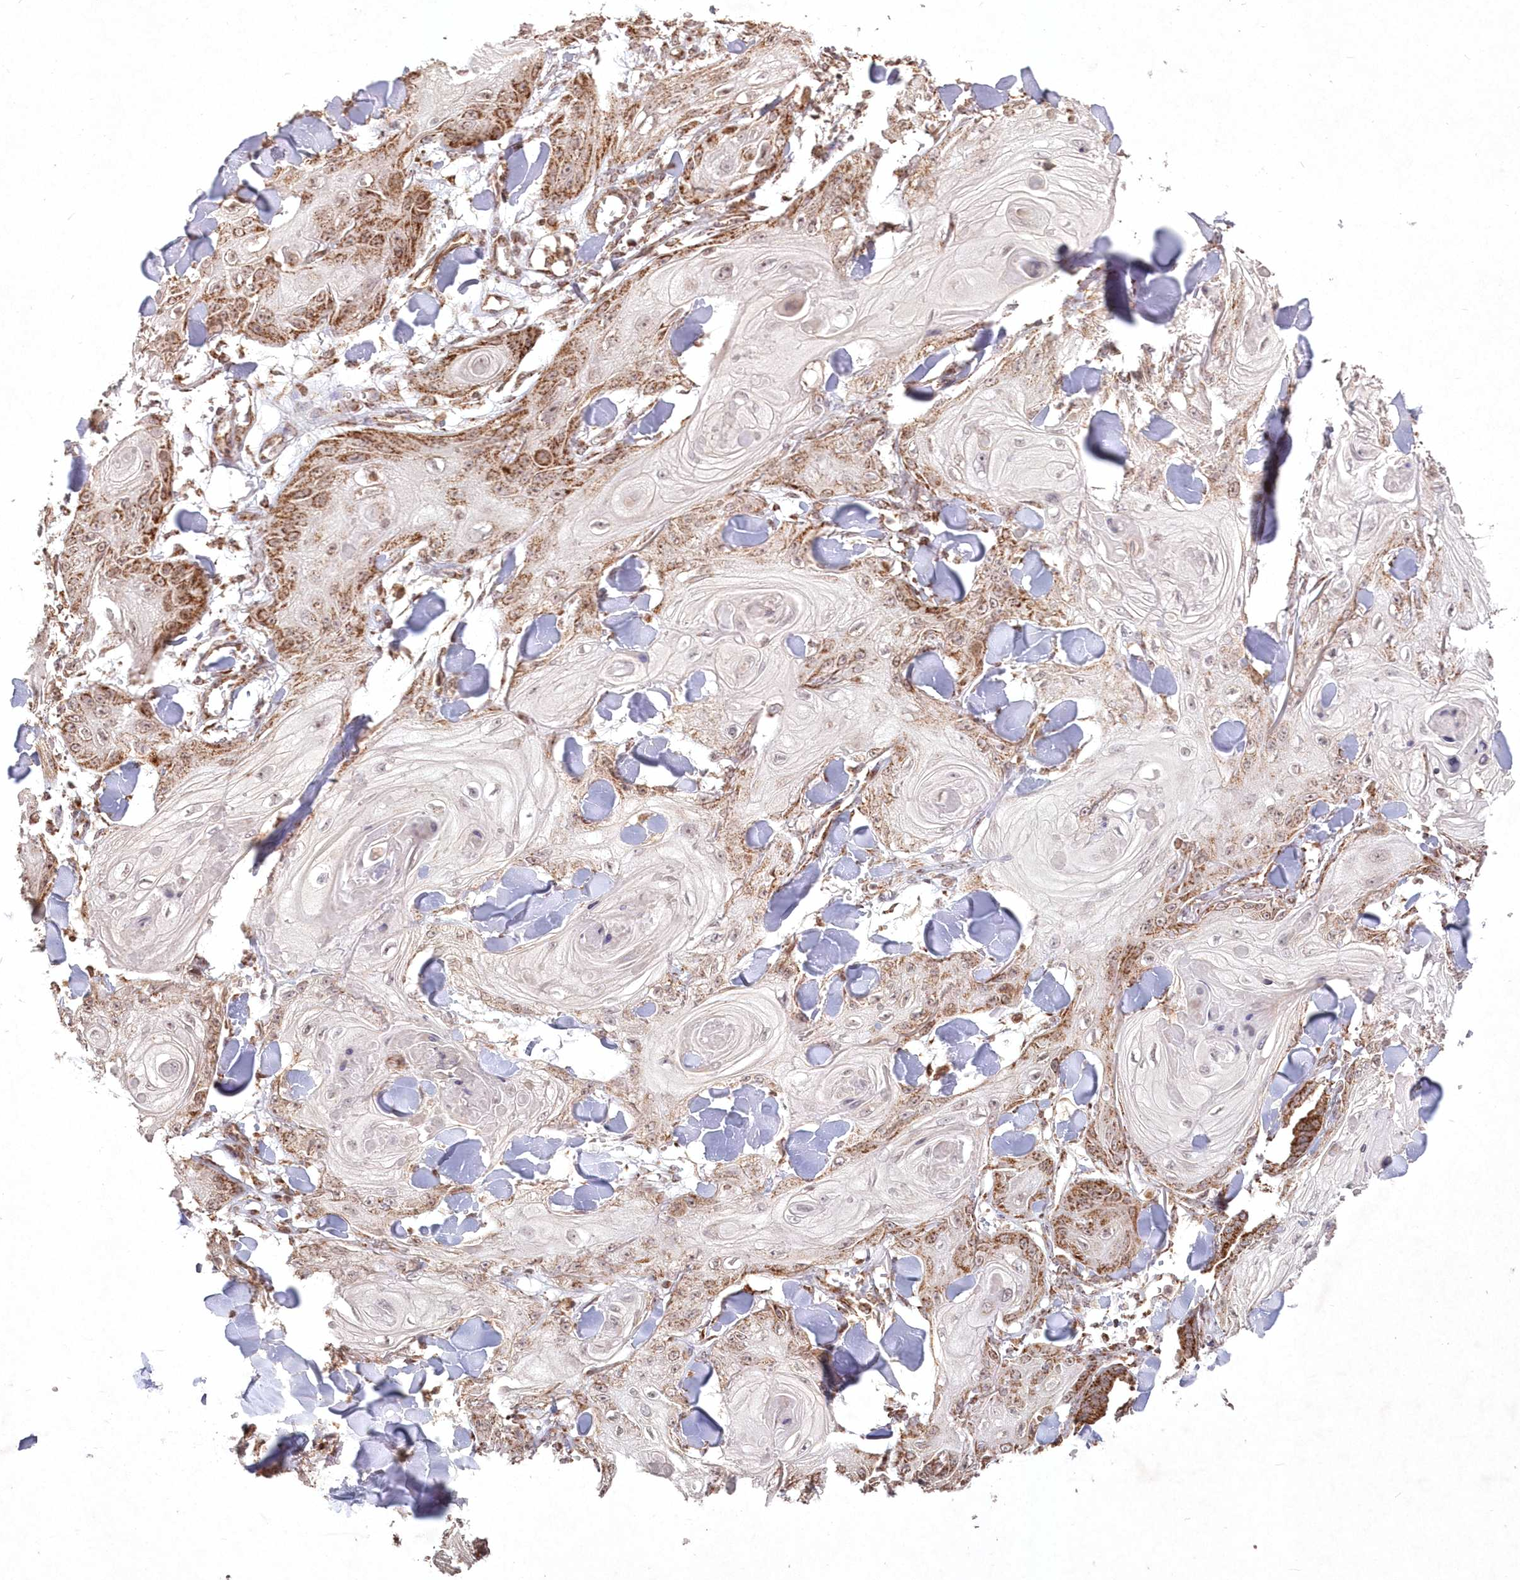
{"staining": {"intensity": "strong", "quantity": "25%-75%", "location": "cytoplasmic/membranous"}, "tissue": "skin cancer", "cell_type": "Tumor cells", "image_type": "cancer", "snomed": [{"axis": "morphology", "description": "Squamous cell carcinoma, NOS"}, {"axis": "topography", "description": "Skin"}], "caption": "Strong cytoplasmic/membranous protein positivity is appreciated in about 25%-75% of tumor cells in skin cancer.", "gene": "LRPPRC", "patient": {"sex": "male", "age": 74}}